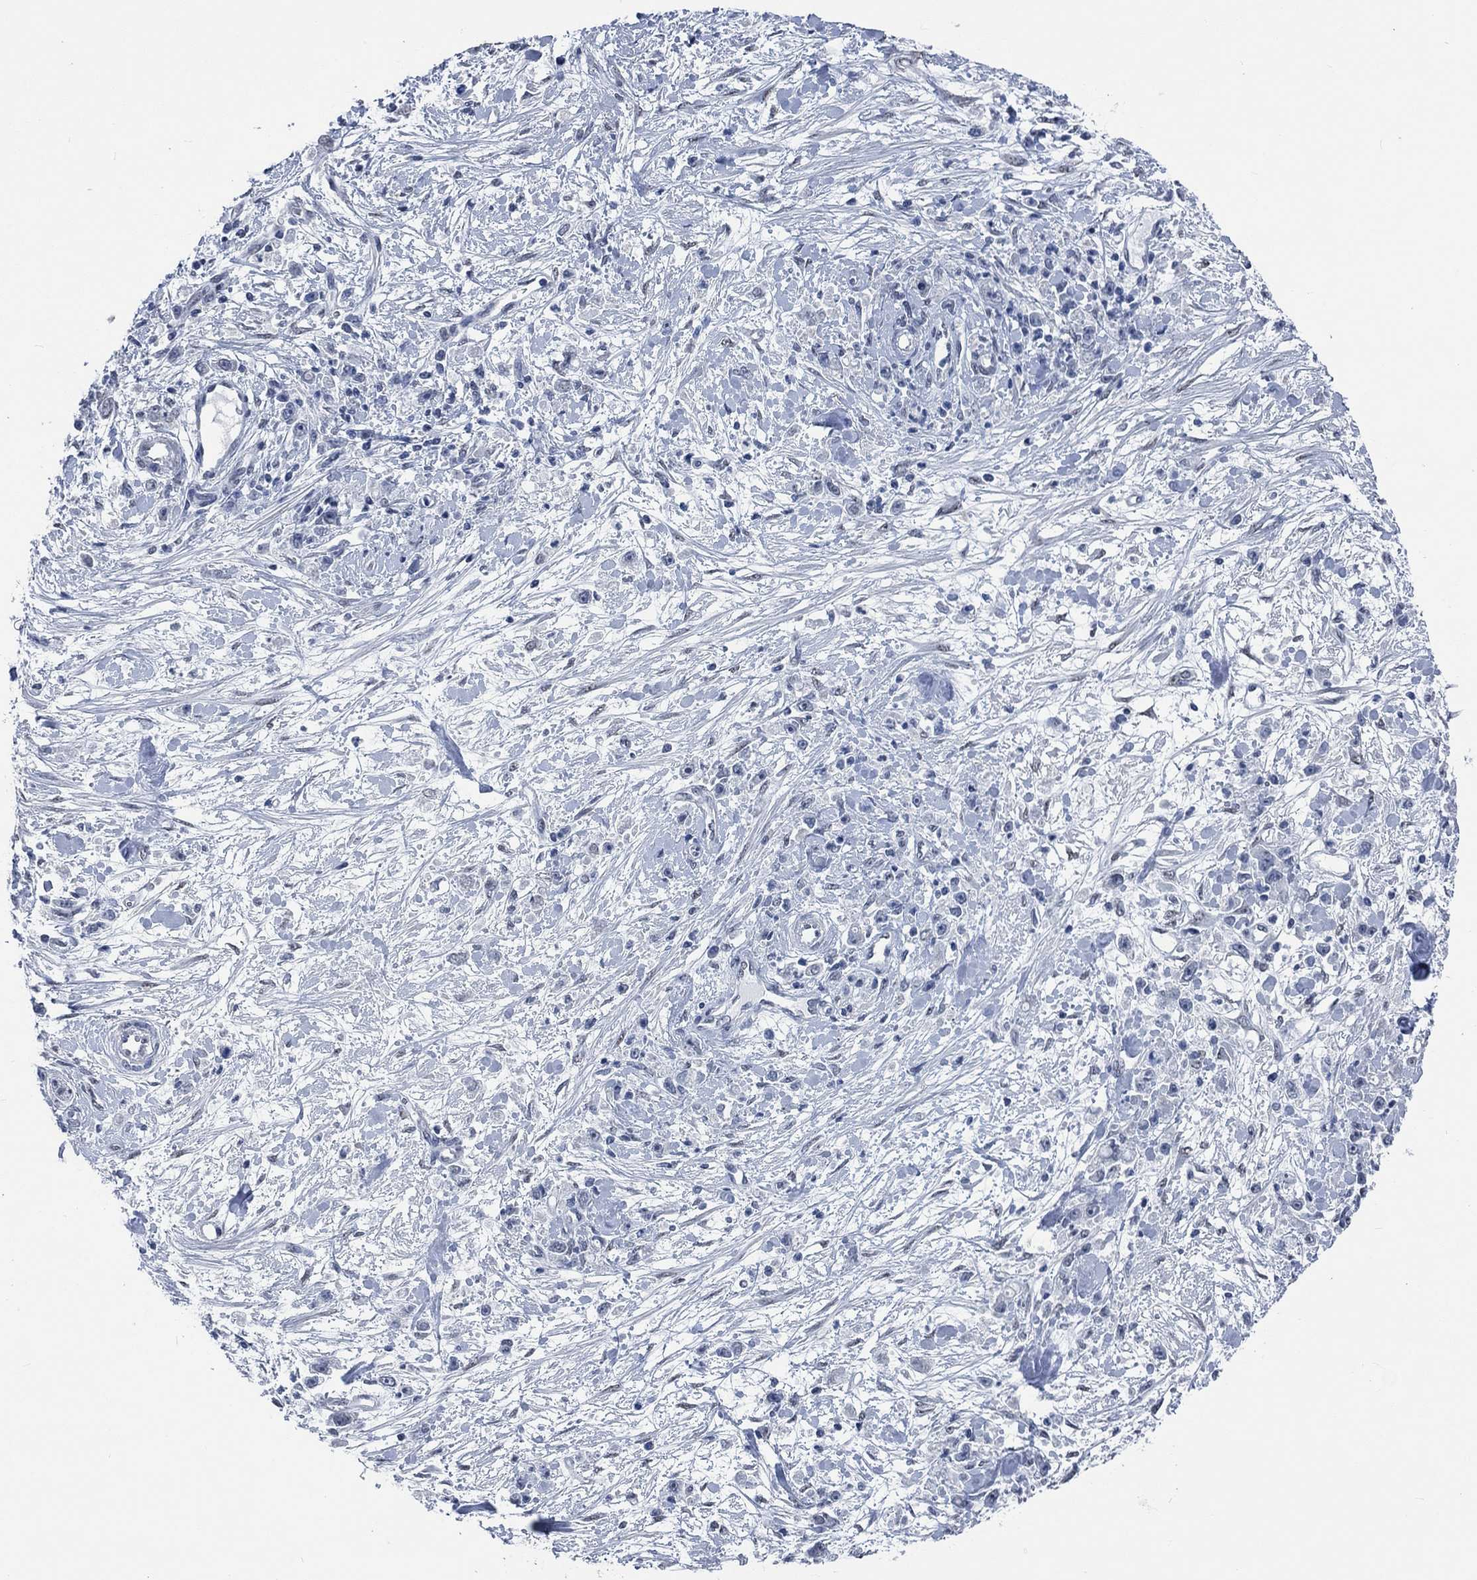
{"staining": {"intensity": "negative", "quantity": "none", "location": "none"}, "tissue": "stomach cancer", "cell_type": "Tumor cells", "image_type": "cancer", "snomed": [{"axis": "morphology", "description": "Adenocarcinoma, NOS"}, {"axis": "topography", "description": "Stomach"}], "caption": "Histopathology image shows no significant protein positivity in tumor cells of stomach cancer (adenocarcinoma). (DAB immunohistochemistry (IHC), high magnification).", "gene": "OBSCN", "patient": {"sex": "female", "age": 59}}